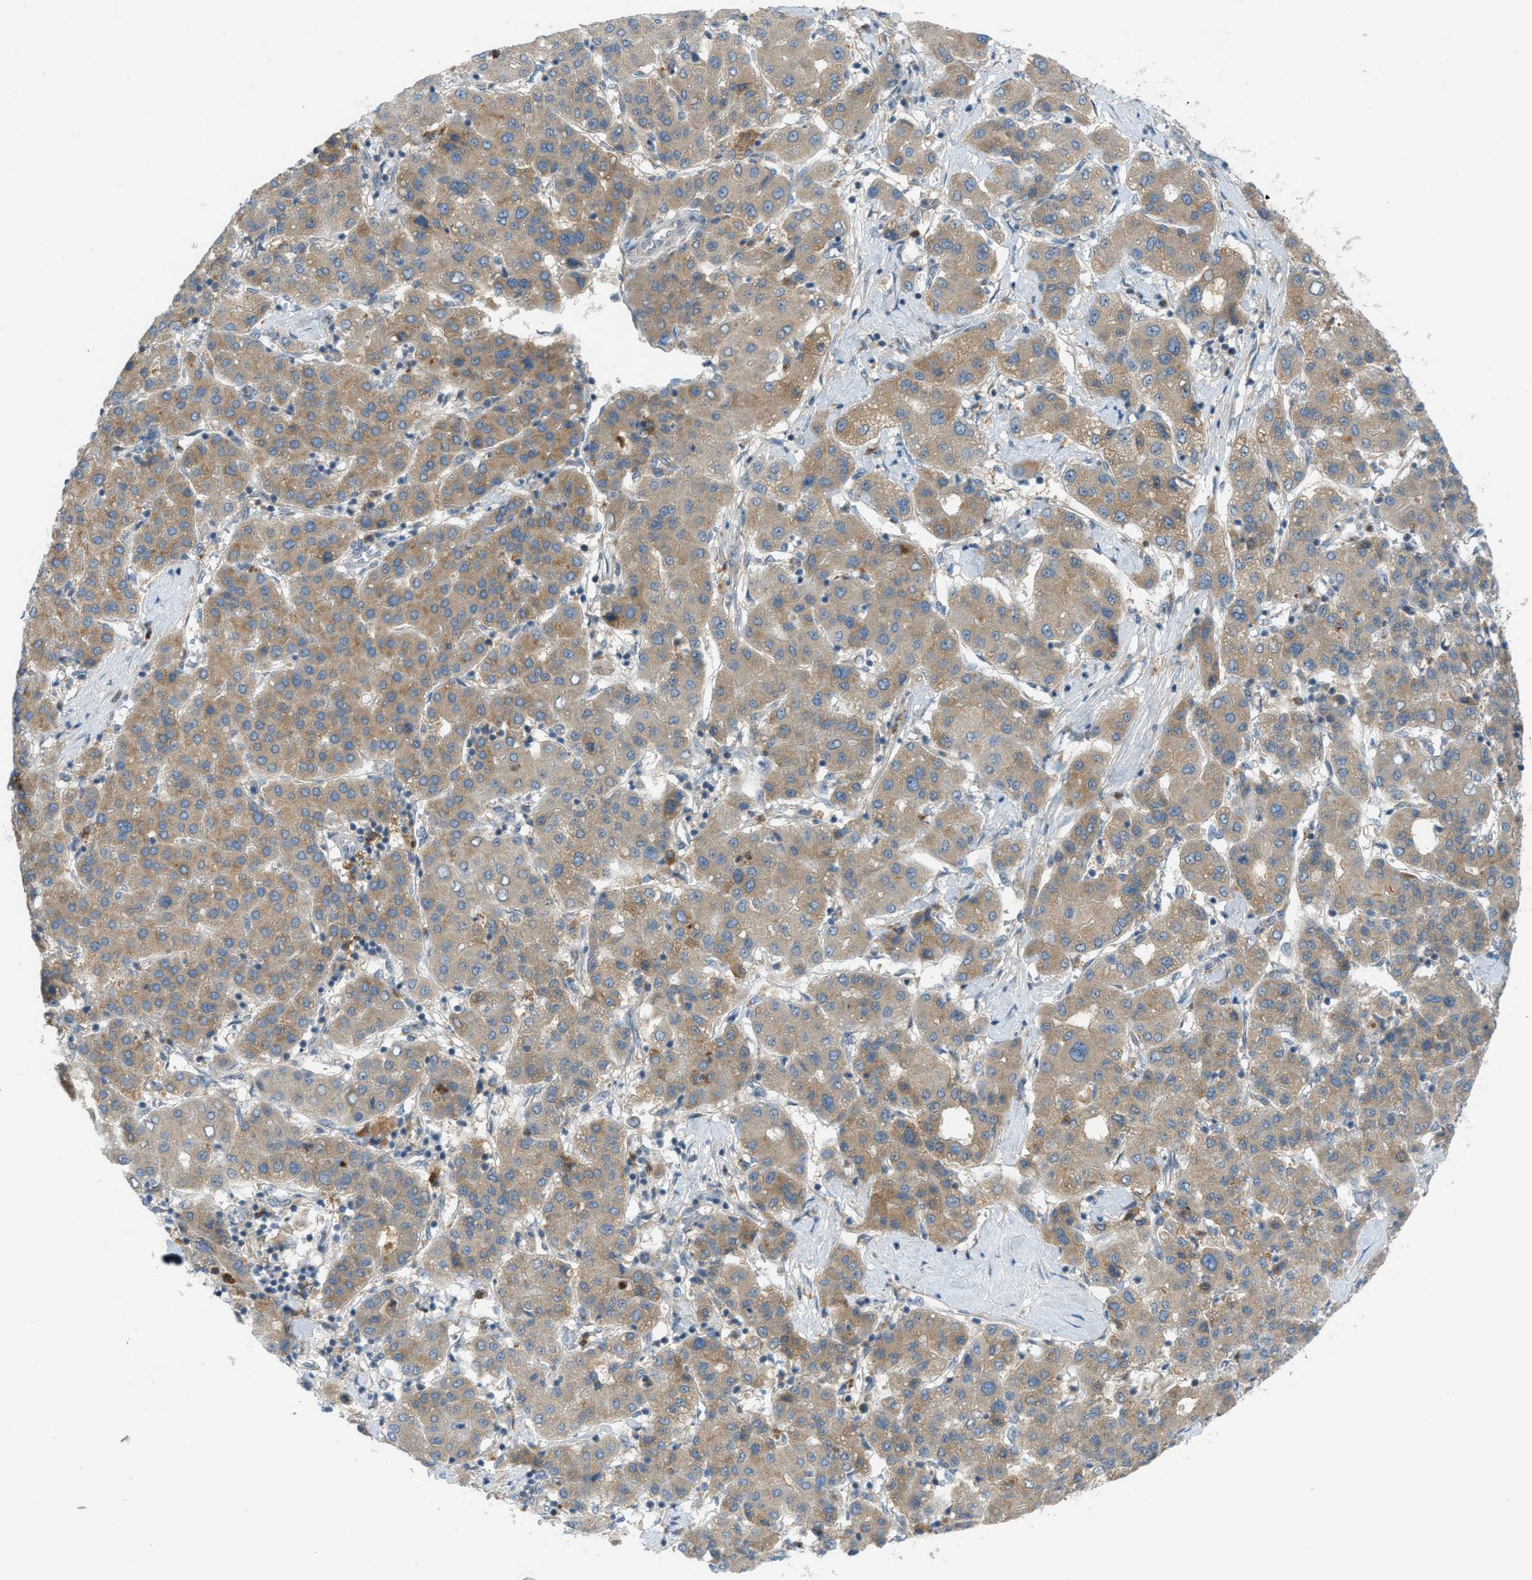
{"staining": {"intensity": "weak", "quantity": ">75%", "location": "cytoplasmic/membranous"}, "tissue": "liver cancer", "cell_type": "Tumor cells", "image_type": "cancer", "snomed": [{"axis": "morphology", "description": "Carcinoma, Hepatocellular, NOS"}, {"axis": "topography", "description": "Liver"}], "caption": "Protein staining displays weak cytoplasmic/membranous staining in about >75% of tumor cells in hepatocellular carcinoma (liver). (Brightfield microscopy of DAB IHC at high magnification).", "gene": "DYRK1A", "patient": {"sex": "male", "age": 65}}